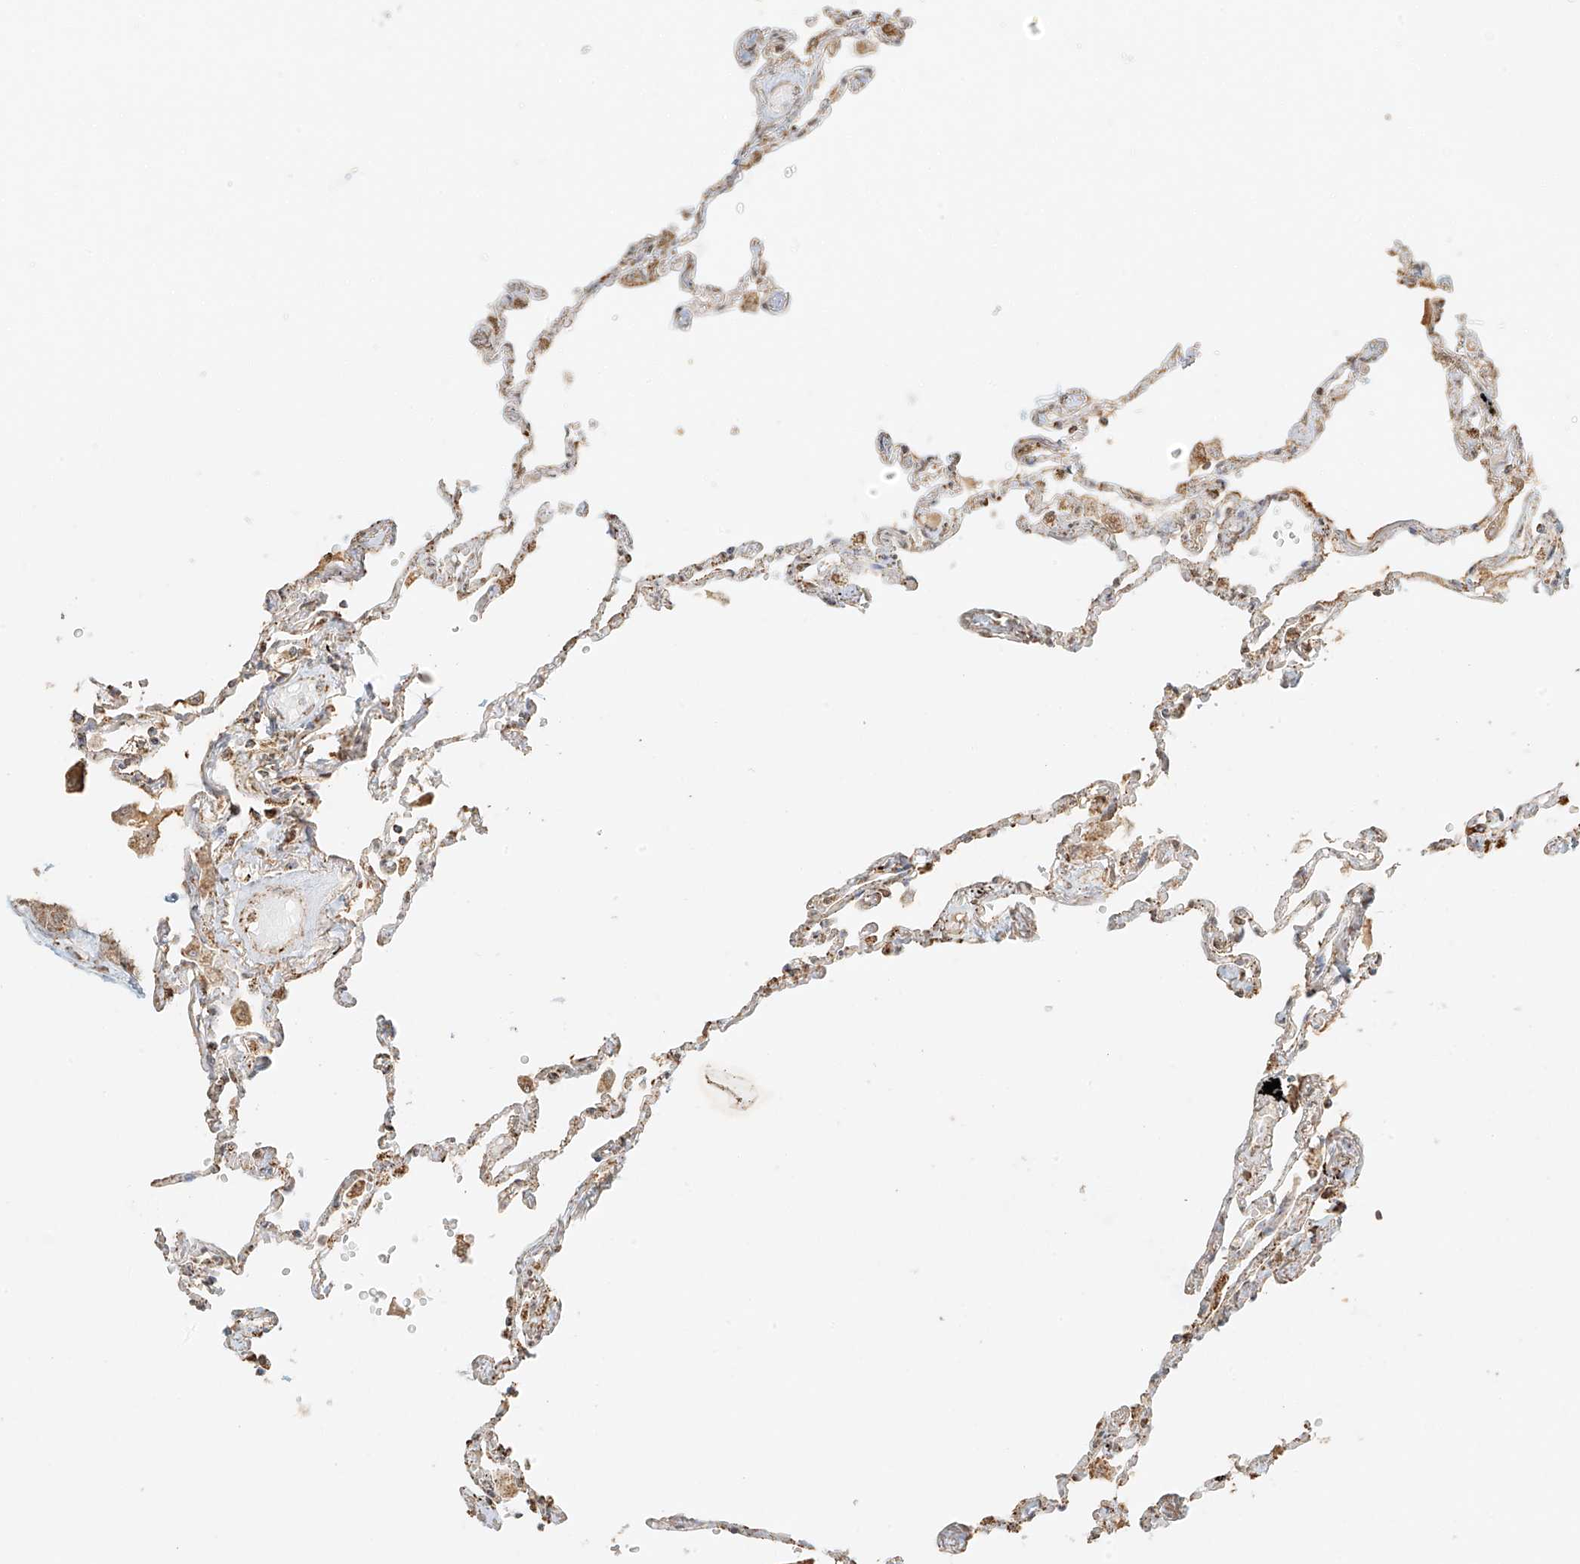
{"staining": {"intensity": "moderate", "quantity": ">75%", "location": "cytoplasmic/membranous"}, "tissue": "lung", "cell_type": "Alveolar cells", "image_type": "normal", "snomed": [{"axis": "morphology", "description": "Normal tissue, NOS"}, {"axis": "topography", "description": "Lung"}], "caption": "Immunohistochemistry (IHC) of normal human lung reveals medium levels of moderate cytoplasmic/membranous positivity in approximately >75% of alveolar cells.", "gene": "MIPEP", "patient": {"sex": "female", "age": 67}}